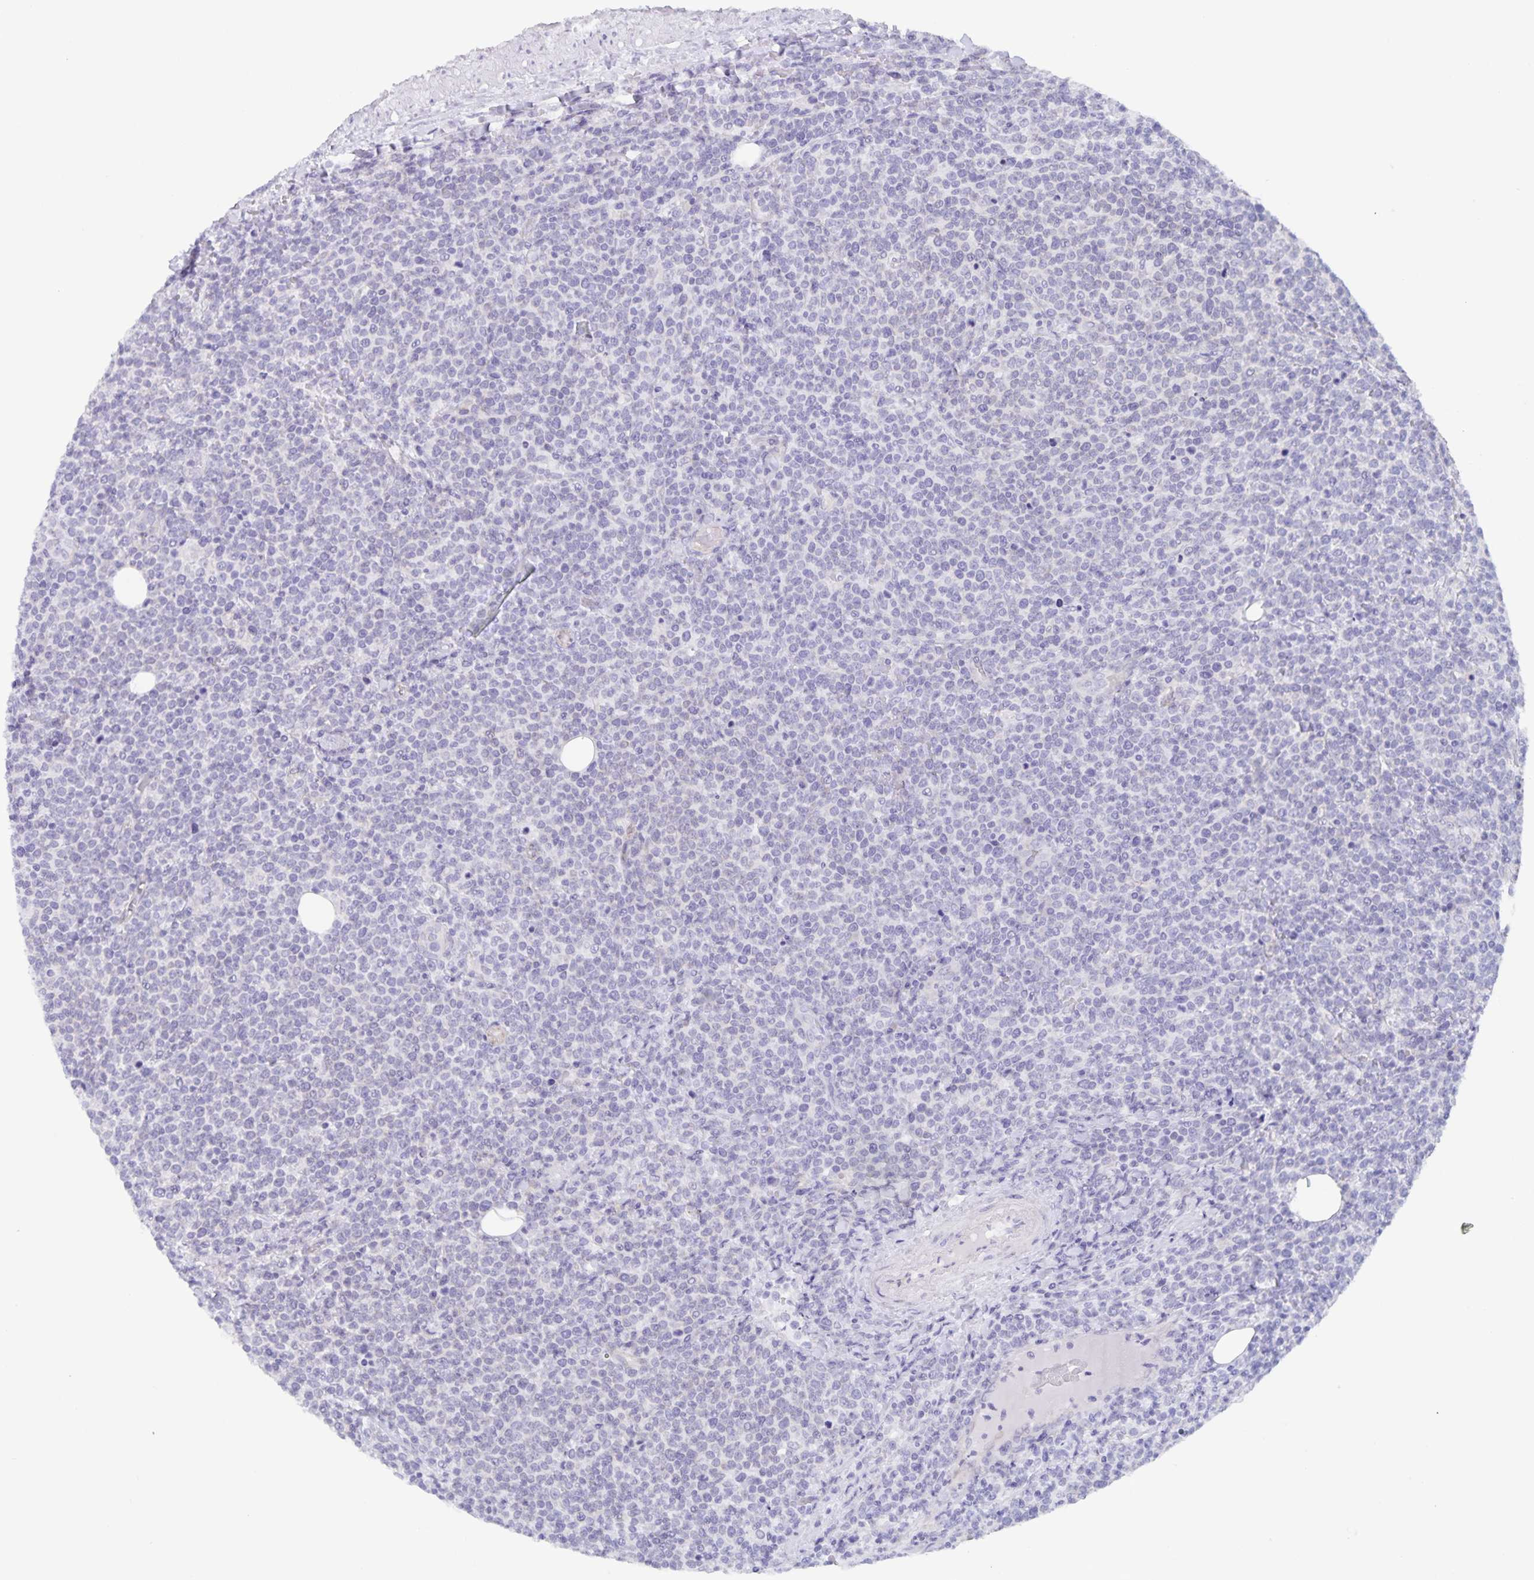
{"staining": {"intensity": "negative", "quantity": "none", "location": "none"}, "tissue": "lymphoma", "cell_type": "Tumor cells", "image_type": "cancer", "snomed": [{"axis": "morphology", "description": "Malignant lymphoma, non-Hodgkin's type, High grade"}, {"axis": "topography", "description": "Lymph node"}], "caption": "IHC image of lymphoma stained for a protein (brown), which displays no staining in tumor cells.", "gene": "AQP4", "patient": {"sex": "male", "age": 61}}